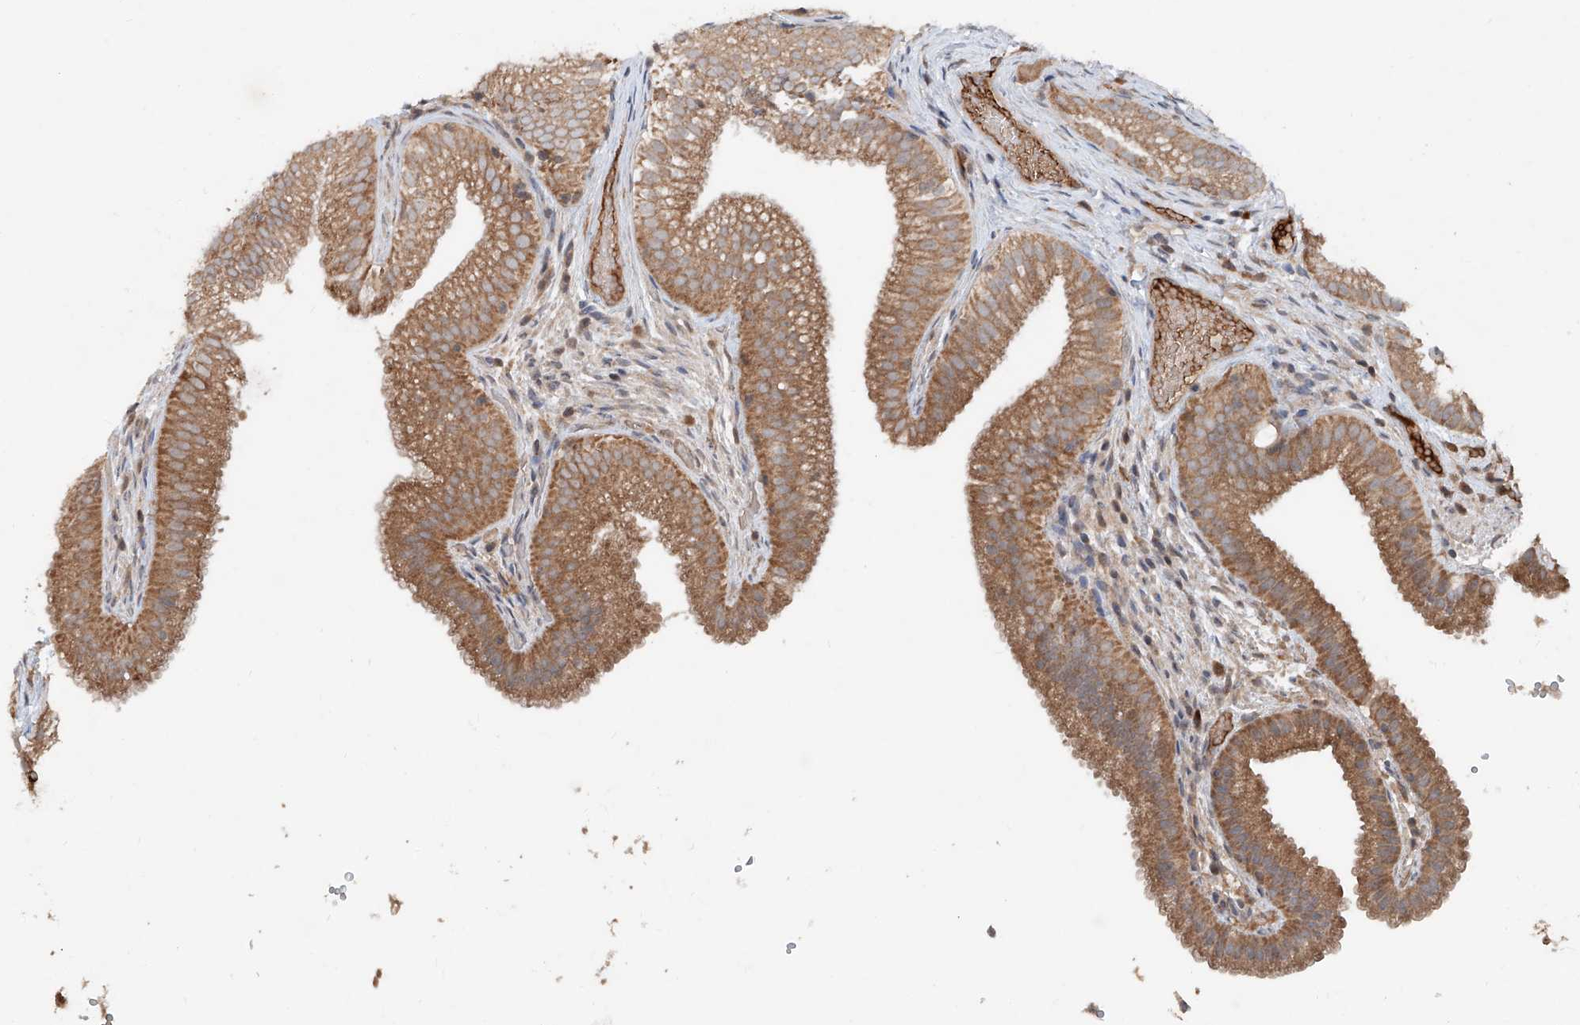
{"staining": {"intensity": "moderate", "quantity": ">75%", "location": "cytoplasmic/membranous"}, "tissue": "gallbladder", "cell_type": "Glandular cells", "image_type": "normal", "snomed": [{"axis": "morphology", "description": "Normal tissue, NOS"}, {"axis": "topography", "description": "Gallbladder"}], "caption": "Immunohistochemical staining of benign gallbladder shows moderate cytoplasmic/membranous protein staining in approximately >75% of glandular cells.", "gene": "ADAM23", "patient": {"sex": "female", "age": 30}}